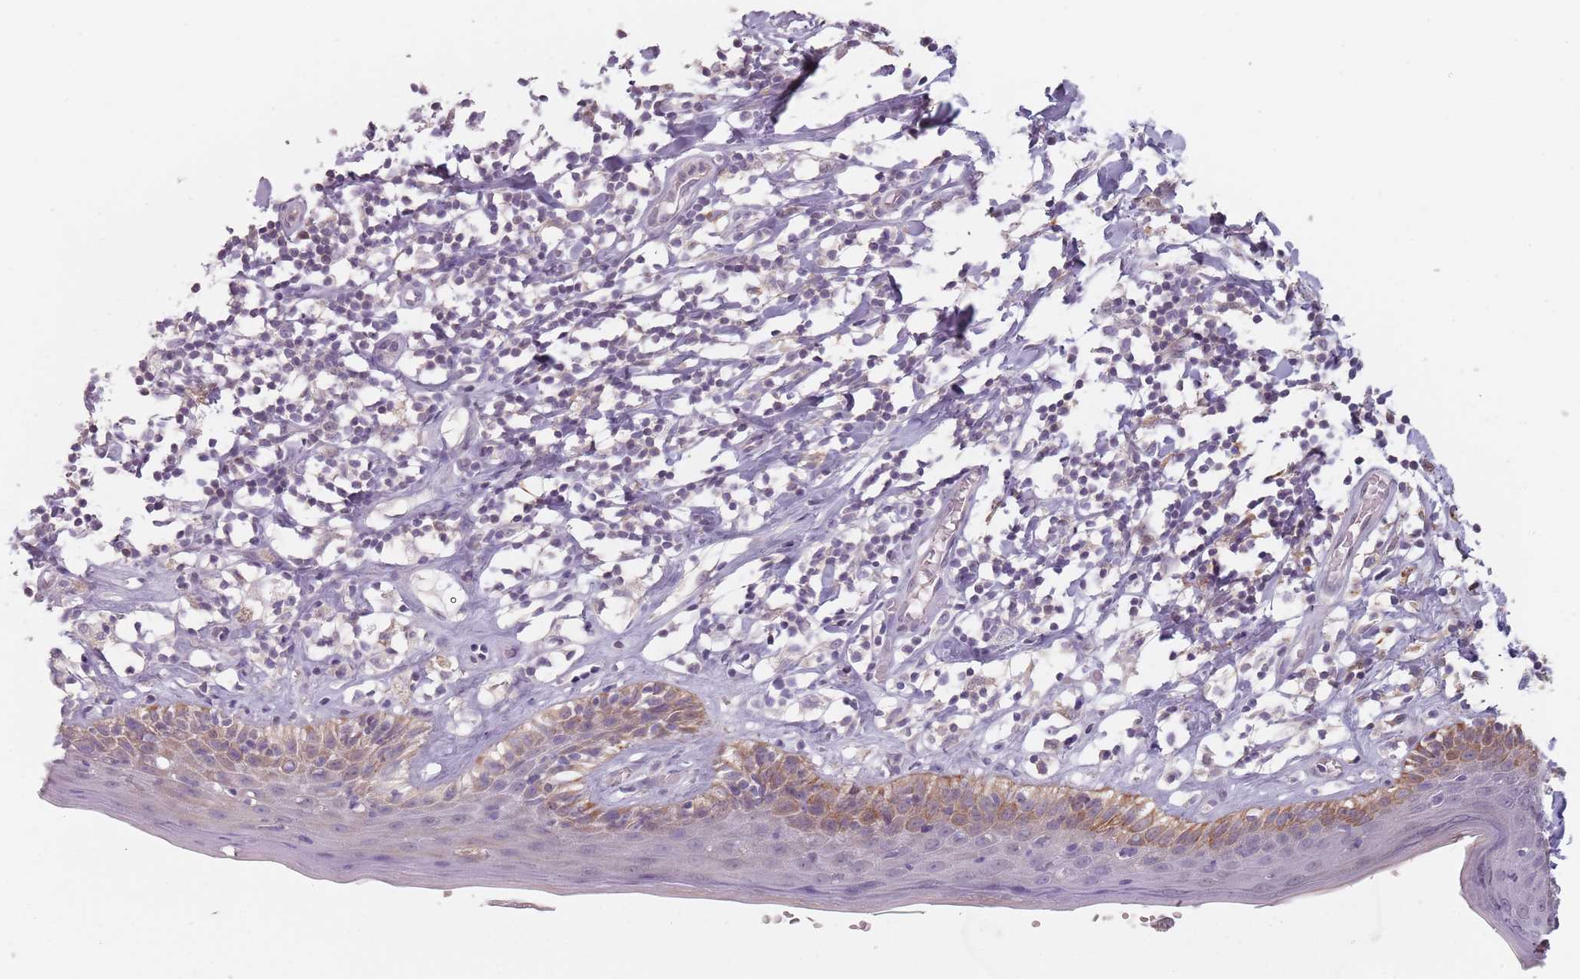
{"staining": {"intensity": "moderate", "quantity": "25%-75%", "location": "cytoplasmic/membranous"}, "tissue": "skin", "cell_type": "Epidermal cells", "image_type": "normal", "snomed": [{"axis": "morphology", "description": "Normal tissue, NOS"}, {"axis": "topography", "description": "Adipose tissue"}, {"axis": "topography", "description": "Vascular tissue"}, {"axis": "topography", "description": "Vulva"}, {"axis": "topography", "description": "Peripheral nerve tissue"}], "caption": "Protein expression analysis of unremarkable human skin reveals moderate cytoplasmic/membranous positivity in about 25%-75% of epidermal cells.", "gene": "NAXE", "patient": {"sex": "female", "age": 86}}